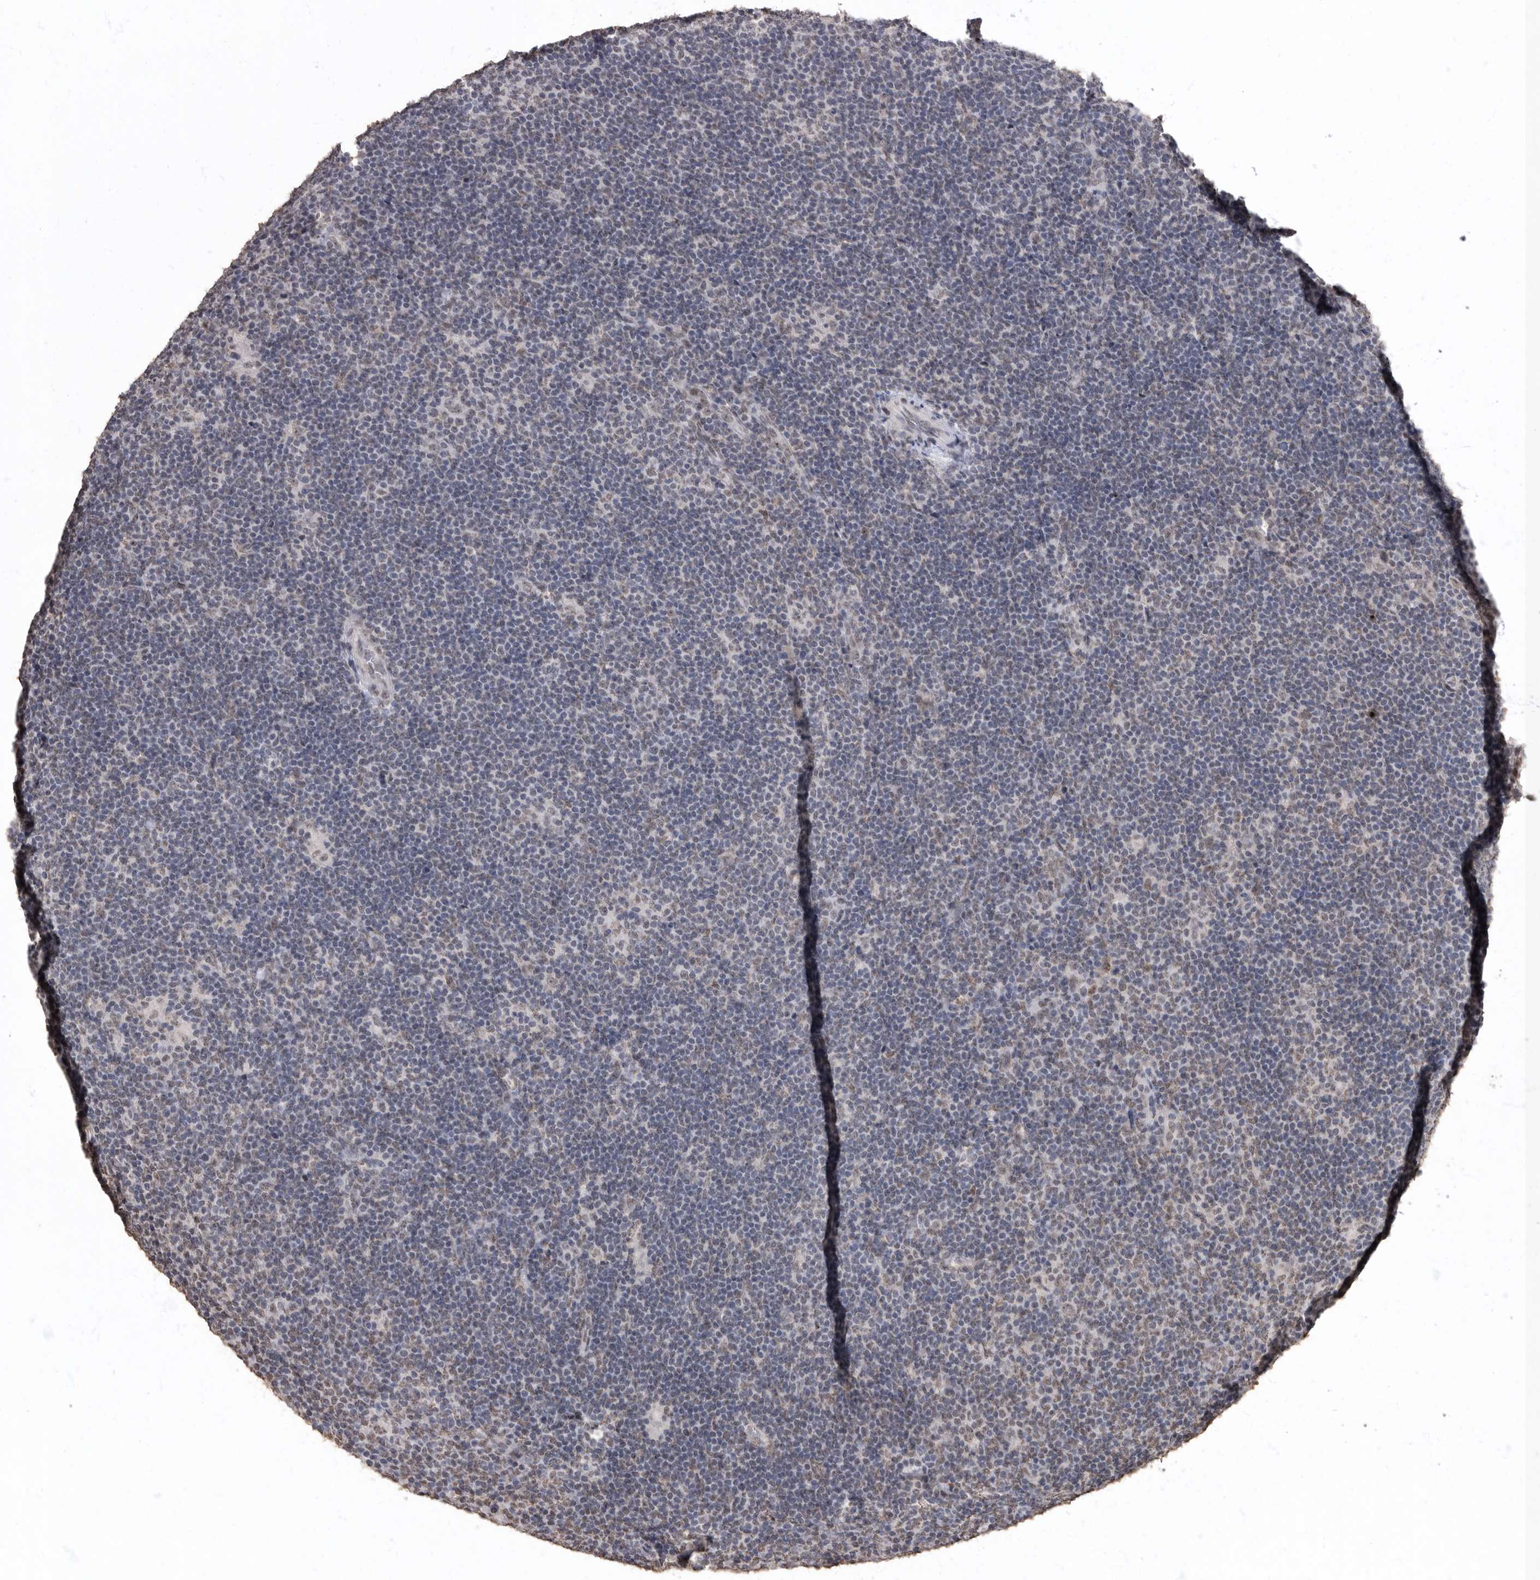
{"staining": {"intensity": "weak", "quantity": ">75%", "location": "nuclear"}, "tissue": "lymphoma", "cell_type": "Tumor cells", "image_type": "cancer", "snomed": [{"axis": "morphology", "description": "Hodgkin's disease, NOS"}, {"axis": "topography", "description": "Lymph node"}], "caption": "A brown stain highlights weak nuclear positivity of a protein in lymphoma tumor cells.", "gene": "NBL1", "patient": {"sex": "female", "age": 57}}